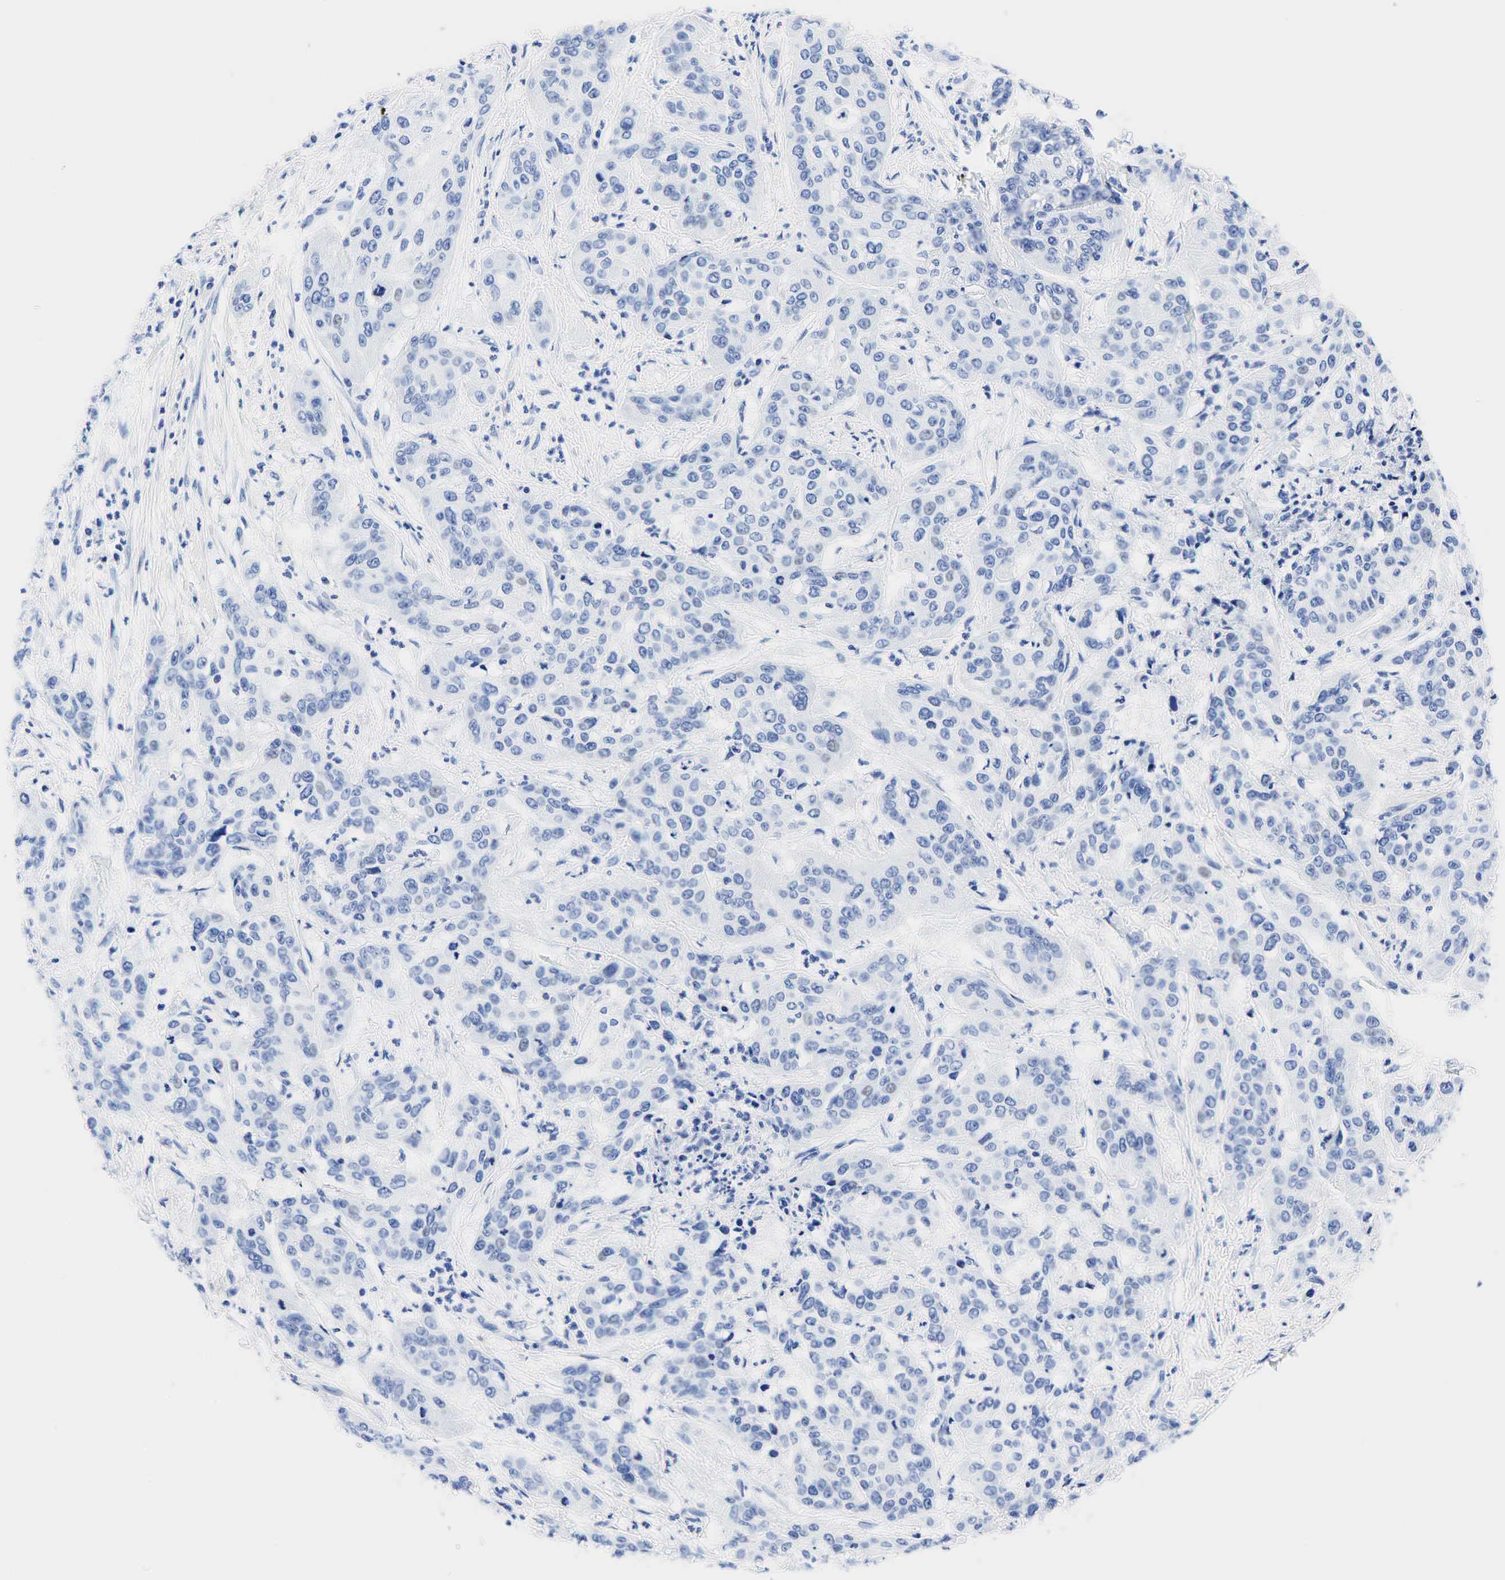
{"staining": {"intensity": "negative", "quantity": "none", "location": "none"}, "tissue": "cervical cancer", "cell_type": "Tumor cells", "image_type": "cancer", "snomed": [{"axis": "morphology", "description": "Squamous cell carcinoma, NOS"}, {"axis": "topography", "description": "Cervix"}], "caption": "Immunohistochemistry (IHC) of human squamous cell carcinoma (cervical) shows no staining in tumor cells.", "gene": "NKX2-1", "patient": {"sex": "female", "age": 41}}